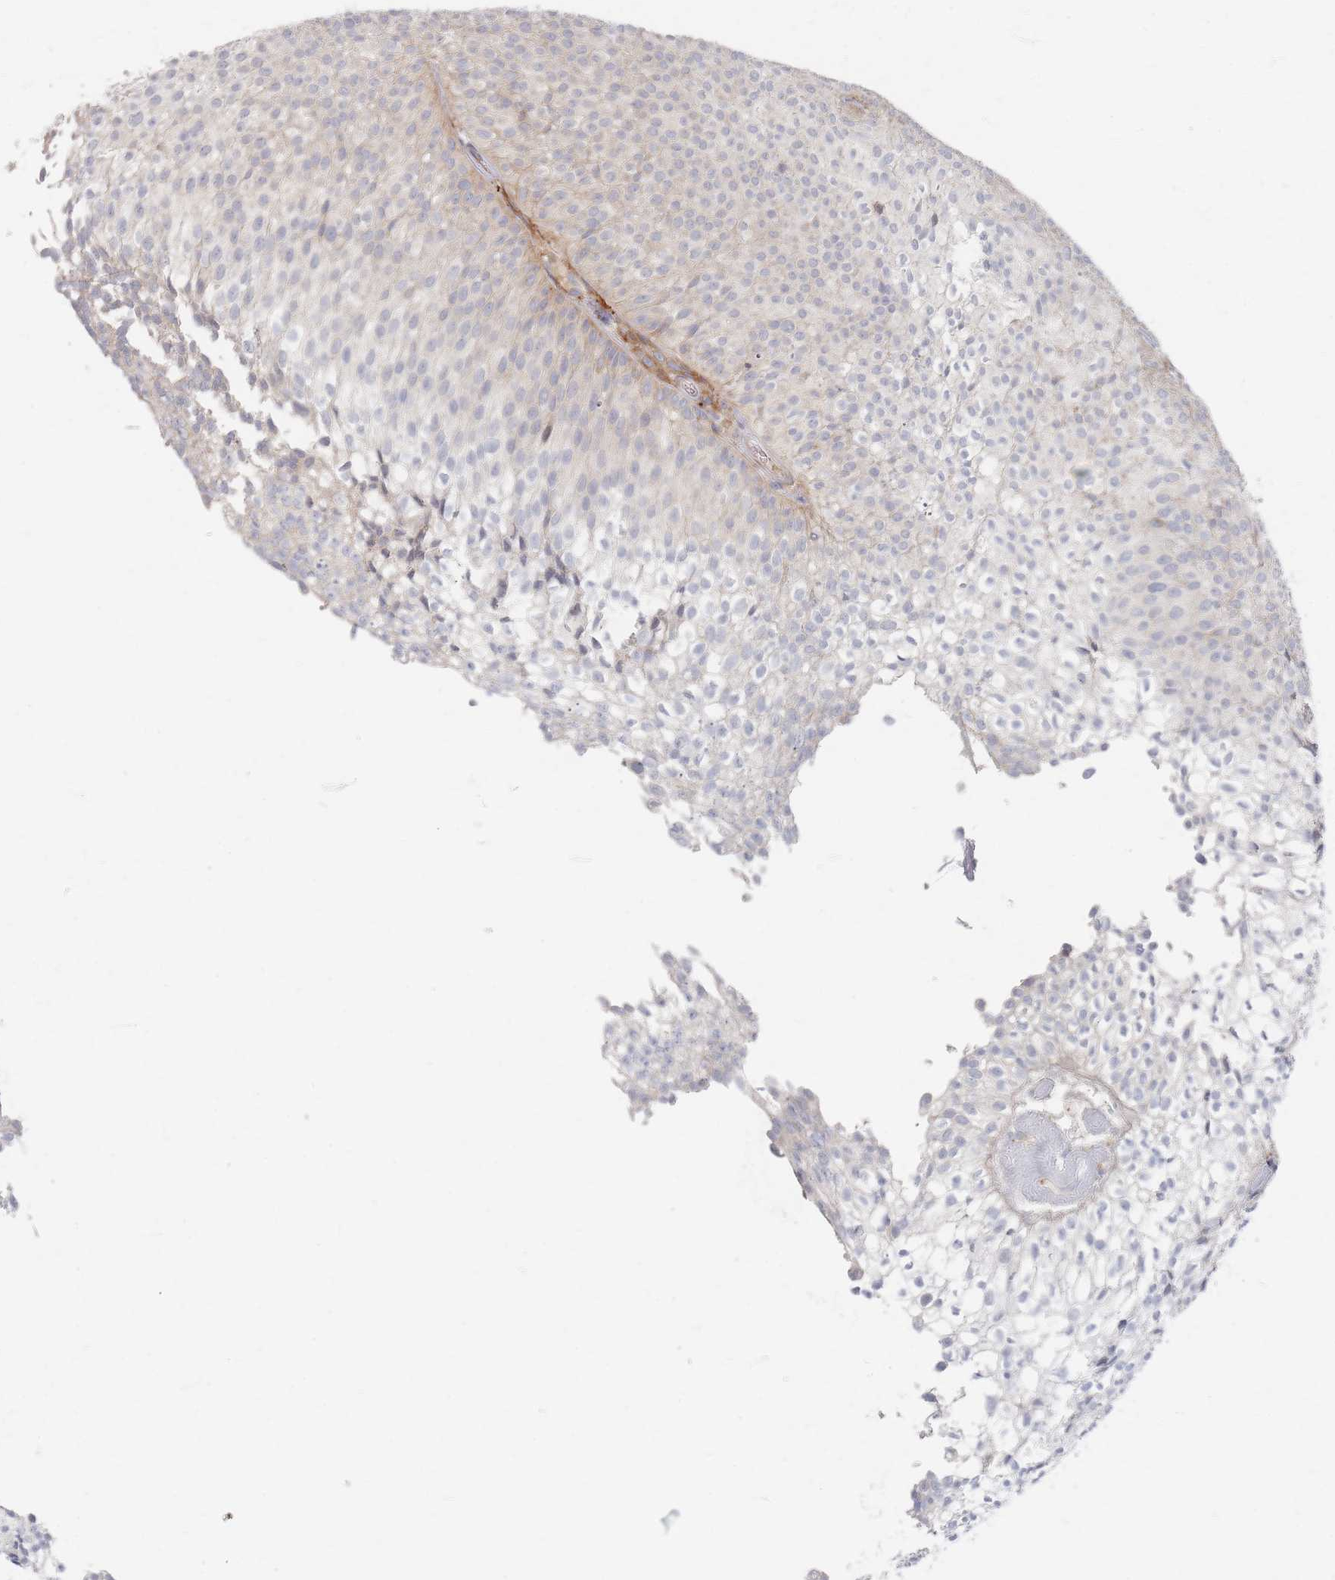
{"staining": {"intensity": "weak", "quantity": "<25%", "location": "cytoplasmic/membranous"}, "tissue": "urothelial cancer", "cell_type": "Tumor cells", "image_type": "cancer", "snomed": [{"axis": "morphology", "description": "Urothelial carcinoma, Low grade"}, {"axis": "topography", "description": "Urinary bladder"}], "caption": "Tumor cells are negative for protein expression in human low-grade urothelial carcinoma.", "gene": "ZNF852", "patient": {"sex": "male", "age": 91}}